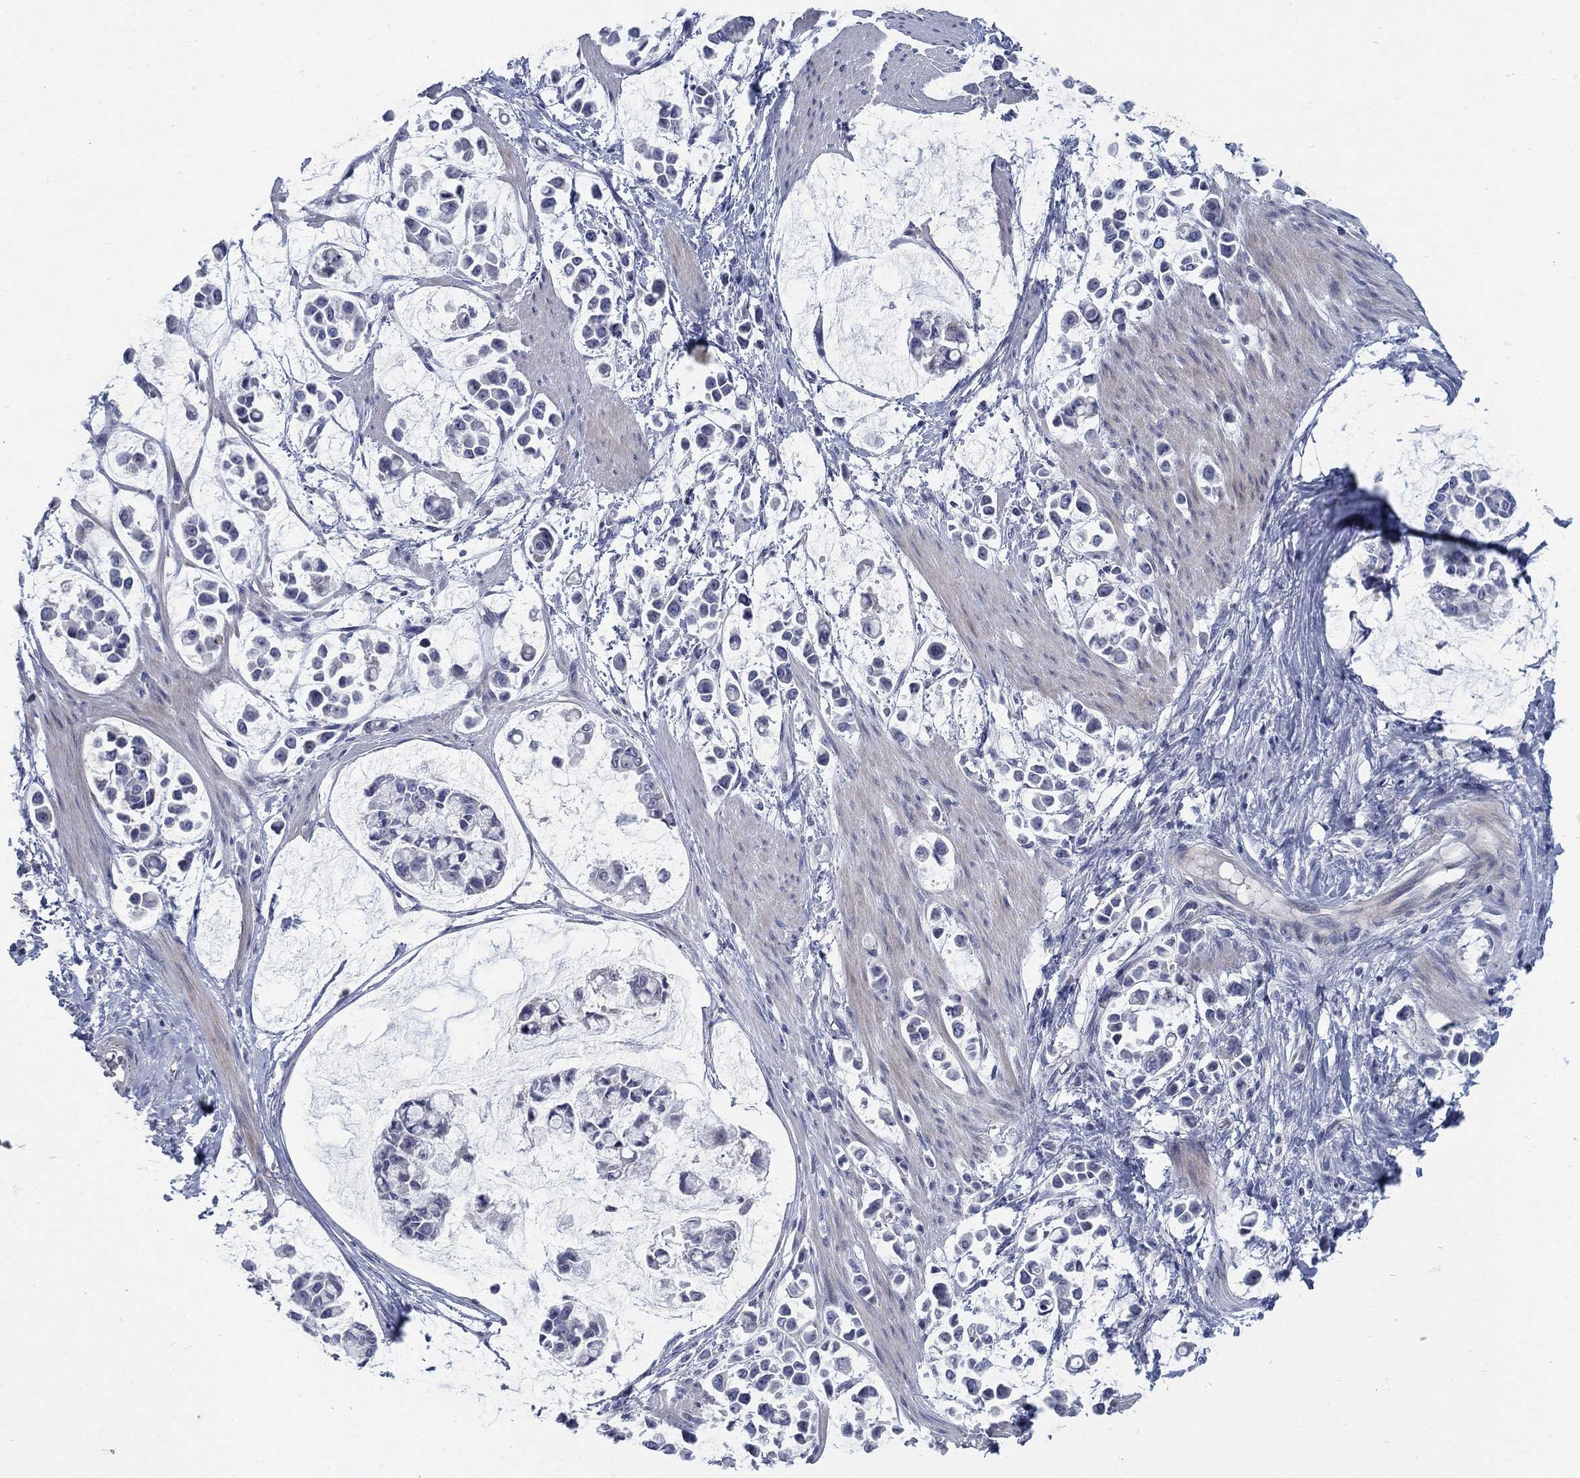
{"staining": {"intensity": "negative", "quantity": "none", "location": "none"}, "tissue": "stomach cancer", "cell_type": "Tumor cells", "image_type": "cancer", "snomed": [{"axis": "morphology", "description": "Adenocarcinoma, NOS"}, {"axis": "topography", "description": "Stomach"}], "caption": "Immunohistochemical staining of human stomach cancer demonstrates no significant positivity in tumor cells.", "gene": "DNER", "patient": {"sex": "male", "age": 82}}